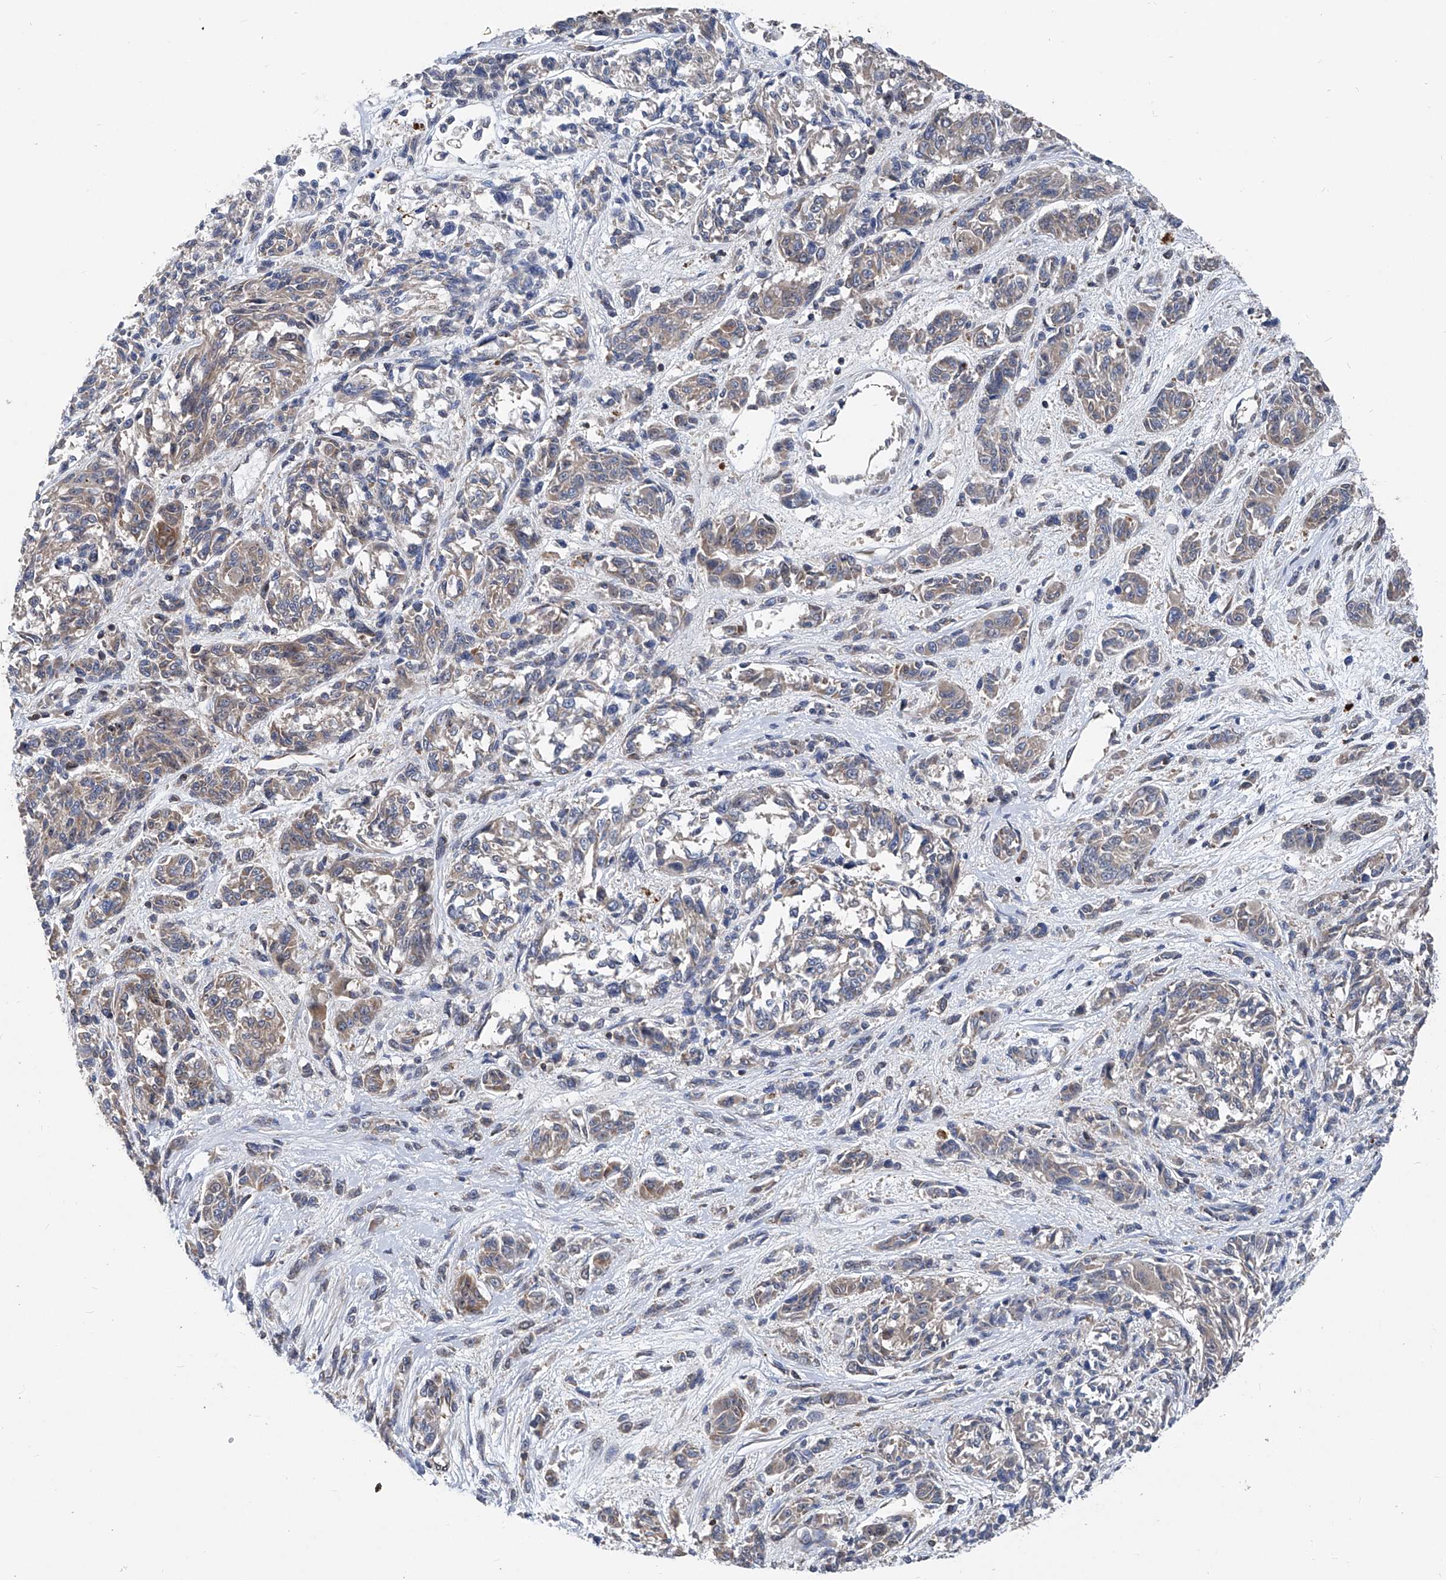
{"staining": {"intensity": "moderate", "quantity": "<25%", "location": "cytoplasmic/membranous"}, "tissue": "melanoma", "cell_type": "Tumor cells", "image_type": "cancer", "snomed": [{"axis": "morphology", "description": "Malignant melanoma, NOS"}, {"axis": "topography", "description": "Skin"}], "caption": "Protein expression analysis of melanoma displays moderate cytoplasmic/membranous expression in about <25% of tumor cells. The staining is performed using DAB brown chromogen to label protein expression. The nuclei are counter-stained blue using hematoxylin.", "gene": "TRIM38", "patient": {"sex": "male", "age": 53}}